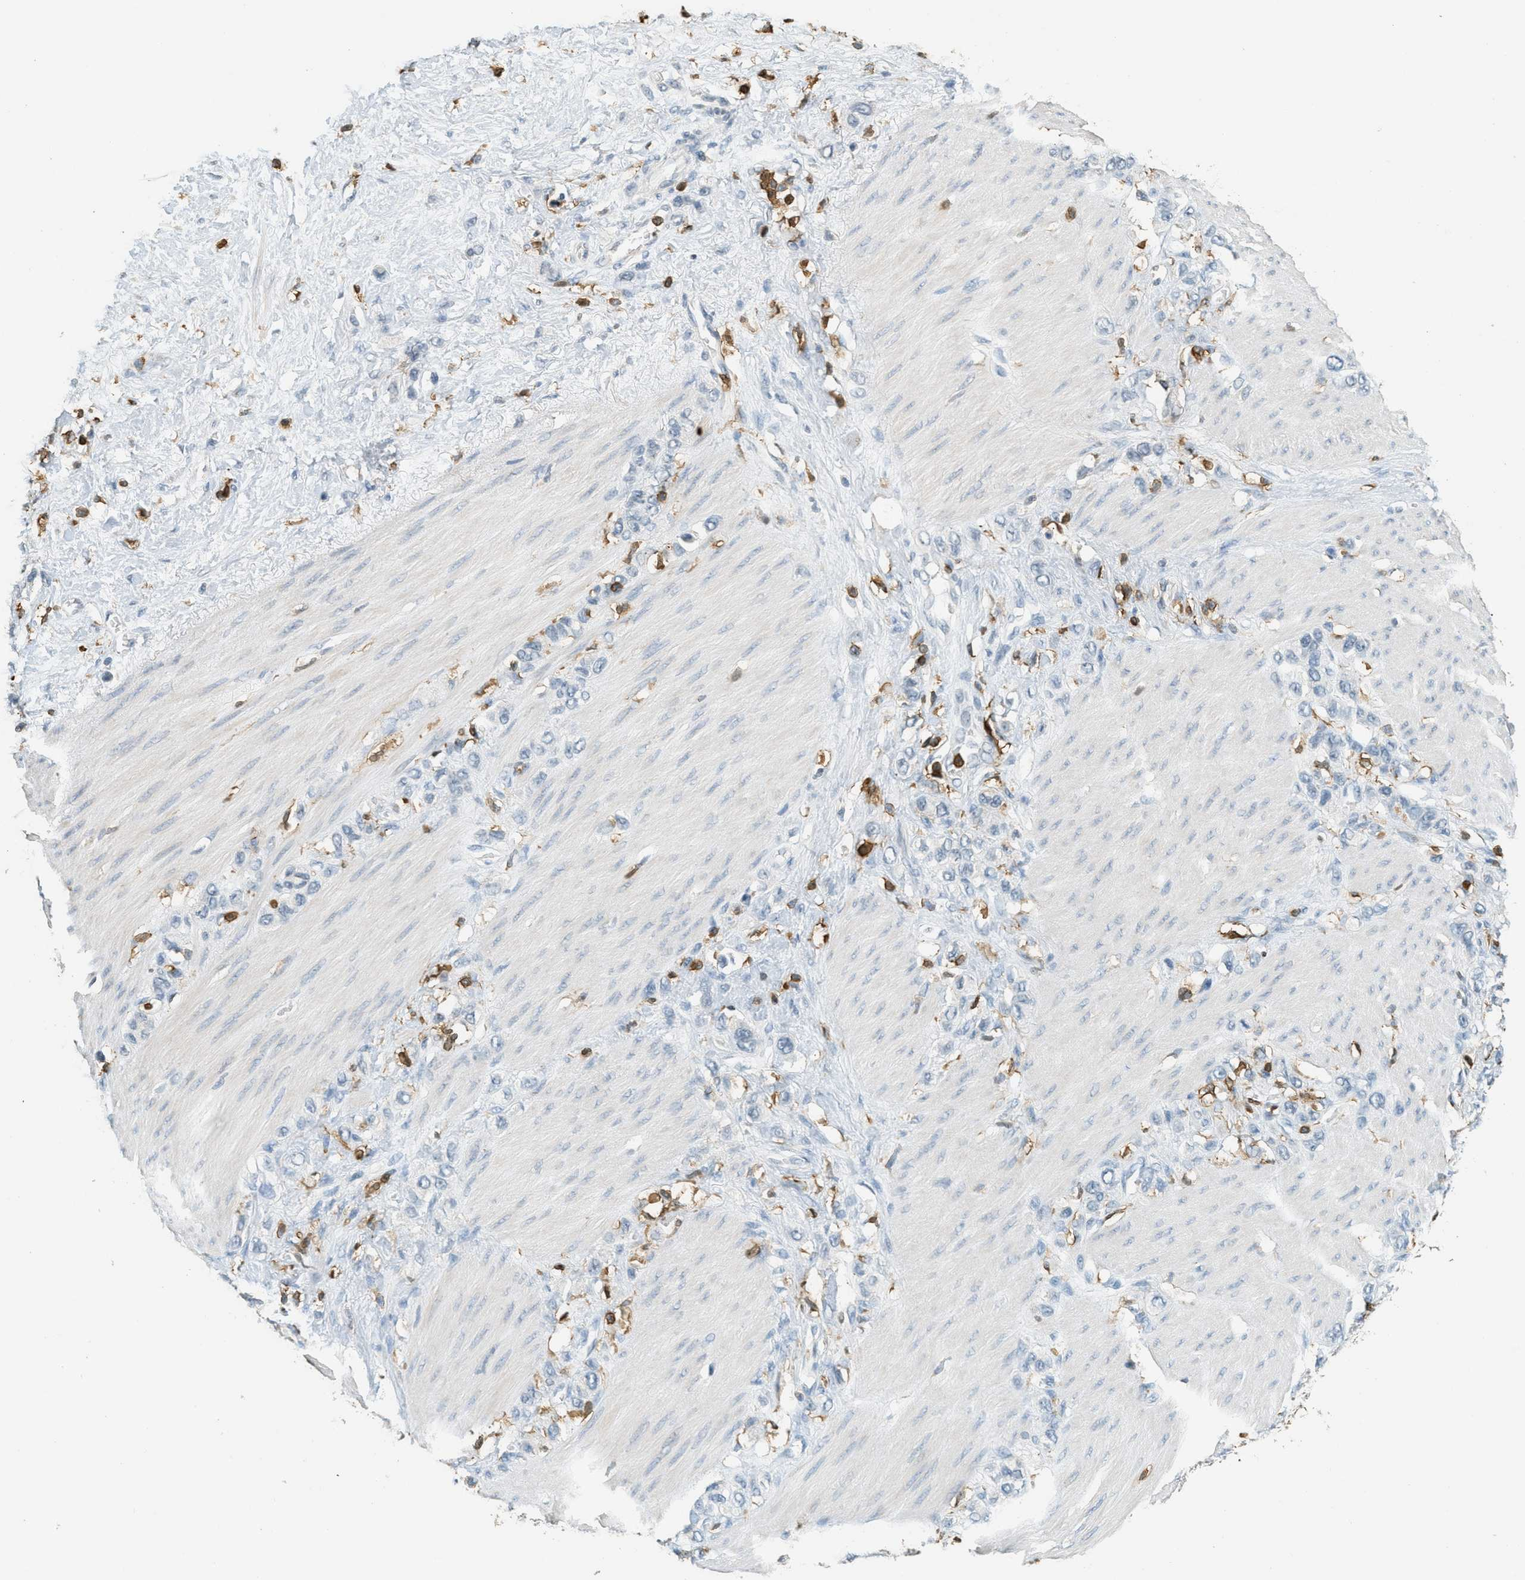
{"staining": {"intensity": "negative", "quantity": "none", "location": "none"}, "tissue": "stomach cancer", "cell_type": "Tumor cells", "image_type": "cancer", "snomed": [{"axis": "morphology", "description": "Adenocarcinoma, NOS"}, {"axis": "morphology", "description": "Adenocarcinoma, High grade"}, {"axis": "topography", "description": "Stomach, upper"}, {"axis": "topography", "description": "Stomach, lower"}], "caption": "High power microscopy photomicrograph of an immunohistochemistry (IHC) histopathology image of stomach cancer, revealing no significant positivity in tumor cells.", "gene": "LSP1", "patient": {"sex": "female", "age": 65}}